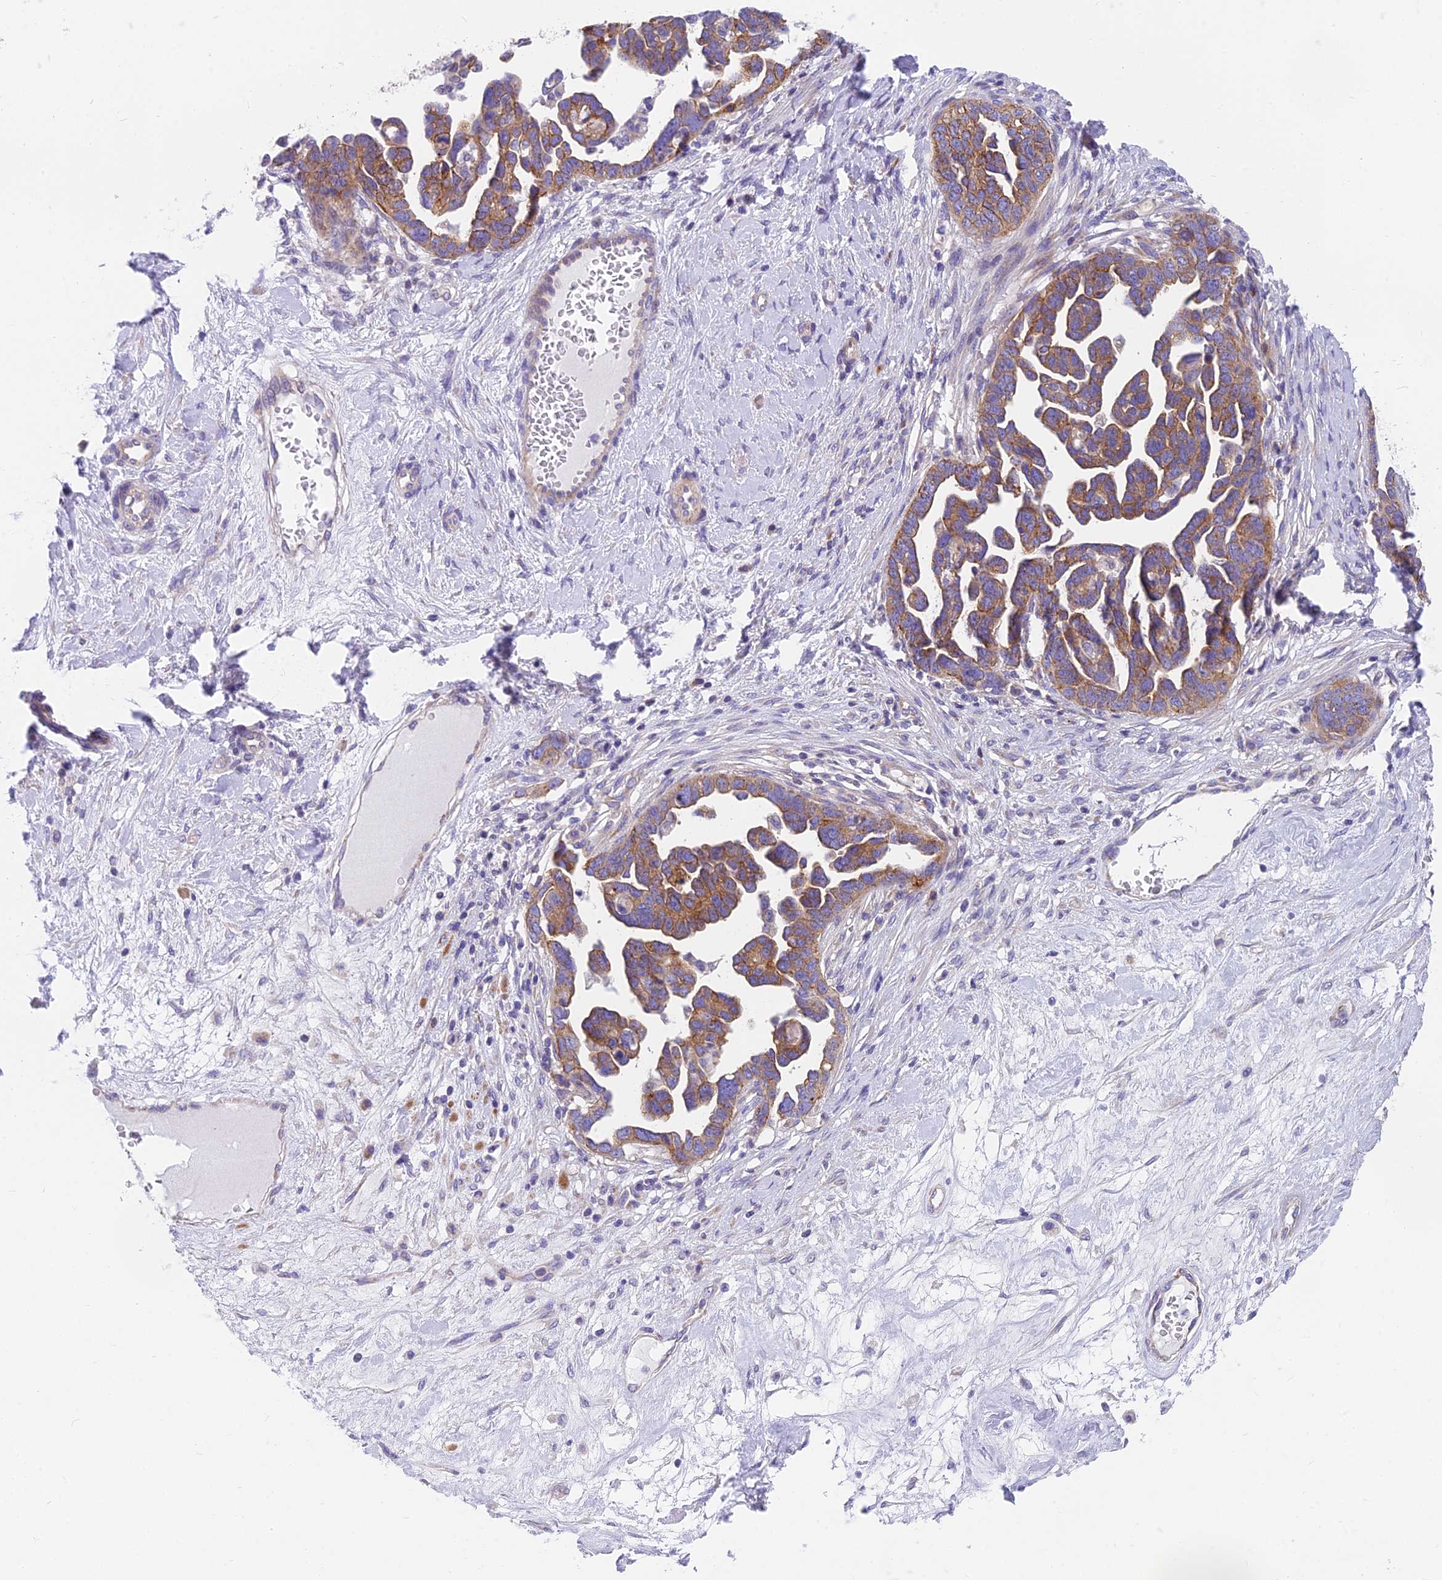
{"staining": {"intensity": "moderate", "quantity": ">75%", "location": "cytoplasmic/membranous"}, "tissue": "ovarian cancer", "cell_type": "Tumor cells", "image_type": "cancer", "snomed": [{"axis": "morphology", "description": "Cystadenocarcinoma, serous, NOS"}, {"axis": "topography", "description": "Ovary"}], "caption": "Ovarian cancer (serous cystadenocarcinoma) was stained to show a protein in brown. There is medium levels of moderate cytoplasmic/membranous positivity in approximately >75% of tumor cells.", "gene": "MVB12A", "patient": {"sex": "female", "age": 54}}